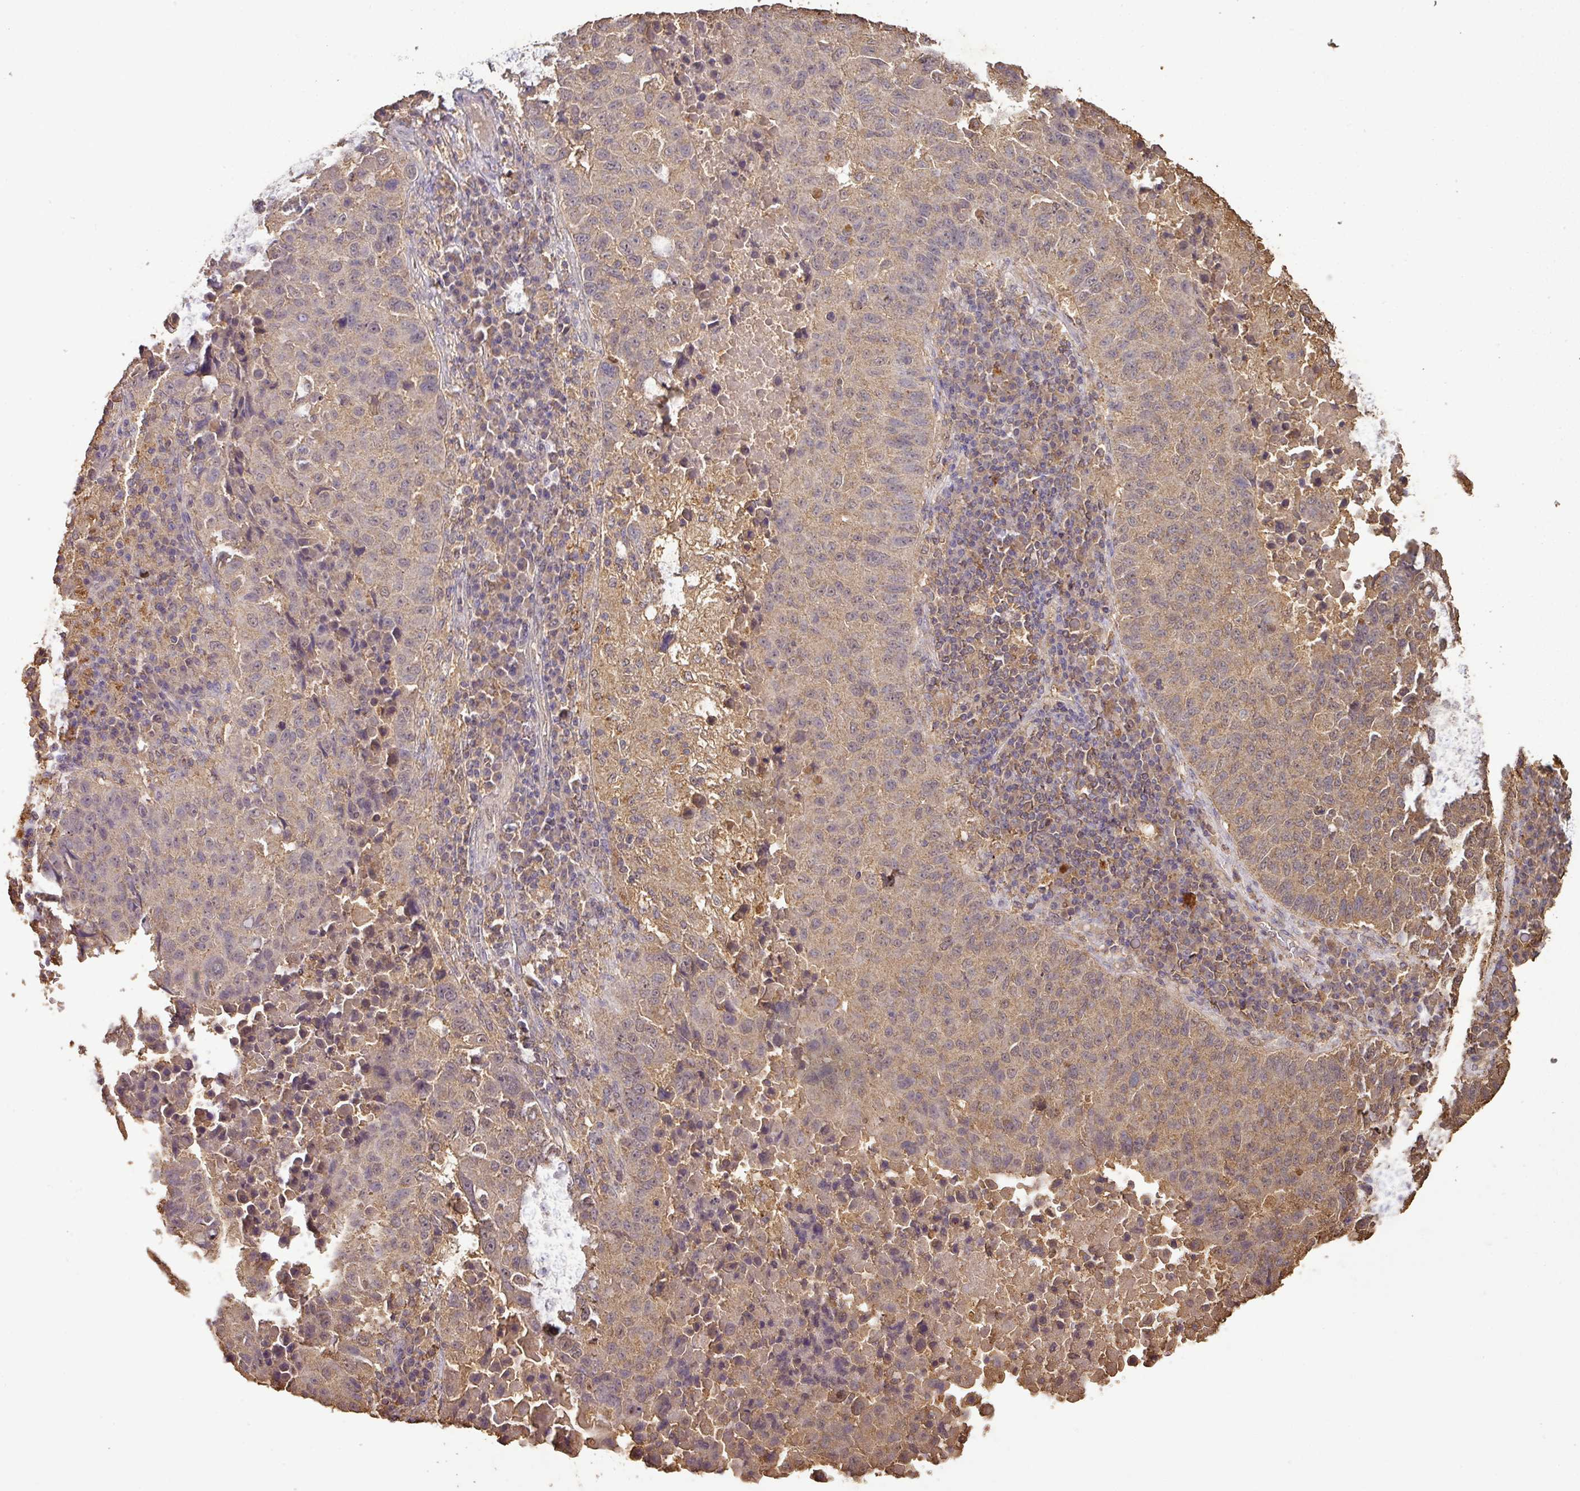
{"staining": {"intensity": "weak", "quantity": ">75%", "location": "cytoplasmic/membranous"}, "tissue": "lung cancer", "cell_type": "Tumor cells", "image_type": "cancer", "snomed": [{"axis": "morphology", "description": "Squamous cell carcinoma, NOS"}, {"axis": "topography", "description": "Lung"}], "caption": "Human squamous cell carcinoma (lung) stained for a protein (brown) demonstrates weak cytoplasmic/membranous positive staining in about >75% of tumor cells.", "gene": "ATAT1", "patient": {"sex": "male", "age": 73}}